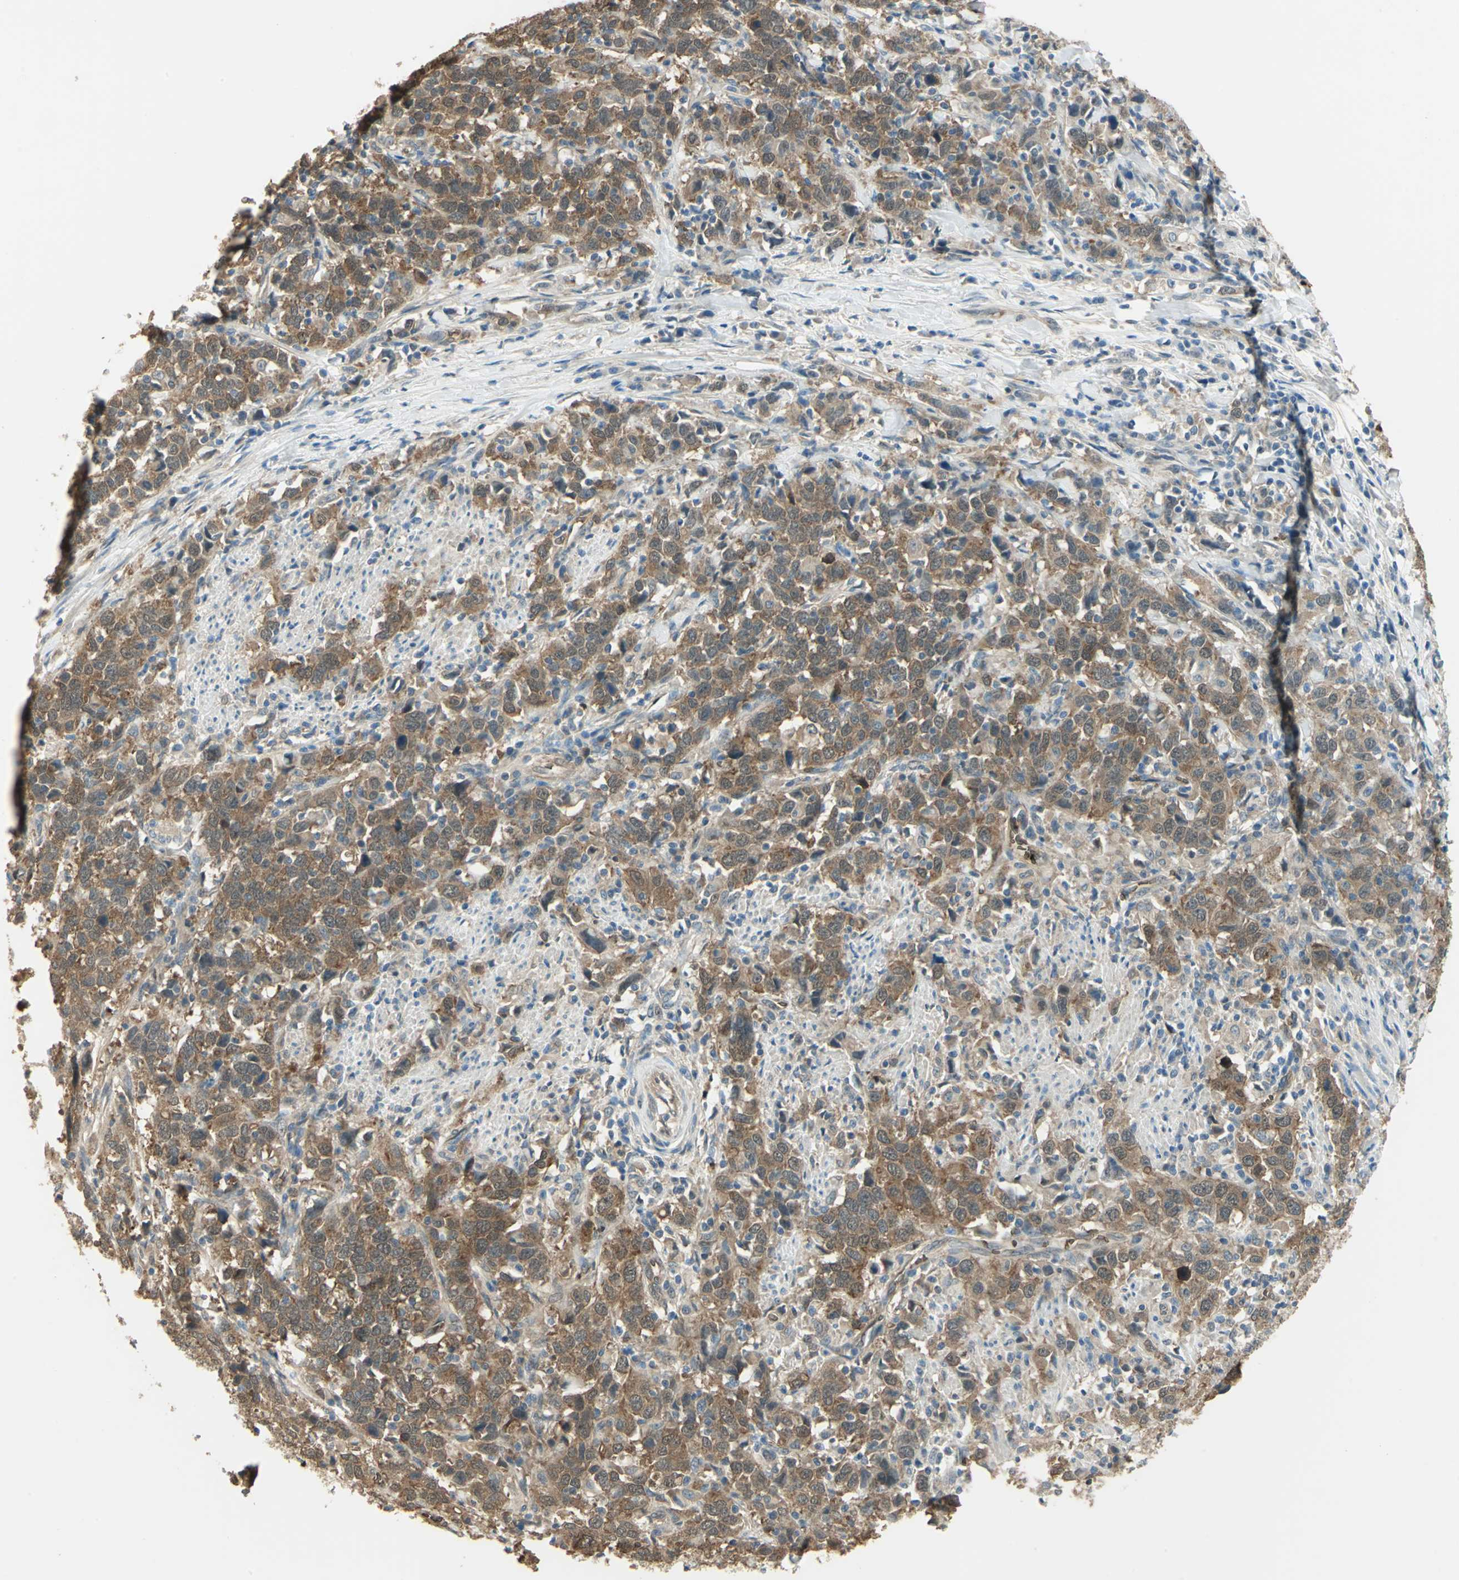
{"staining": {"intensity": "moderate", "quantity": ">75%", "location": "cytoplasmic/membranous"}, "tissue": "urothelial cancer", "cell_type": "Tumor cells", "image_type": "cancer", "snomed": [{"axis": "morphology", "description": "Urothelial carcinoma, High grade"}, {"axis": "topography", "description": "Urinary bladder"}], "caption": "Urothelial cancer stained for a protein (brown) demonstrates moderate cytoplasmic/membranous positive staining in about >75% of tumor cells.", "gene": "DDAH1", "patient": {"sex": "male", "age": 61}}